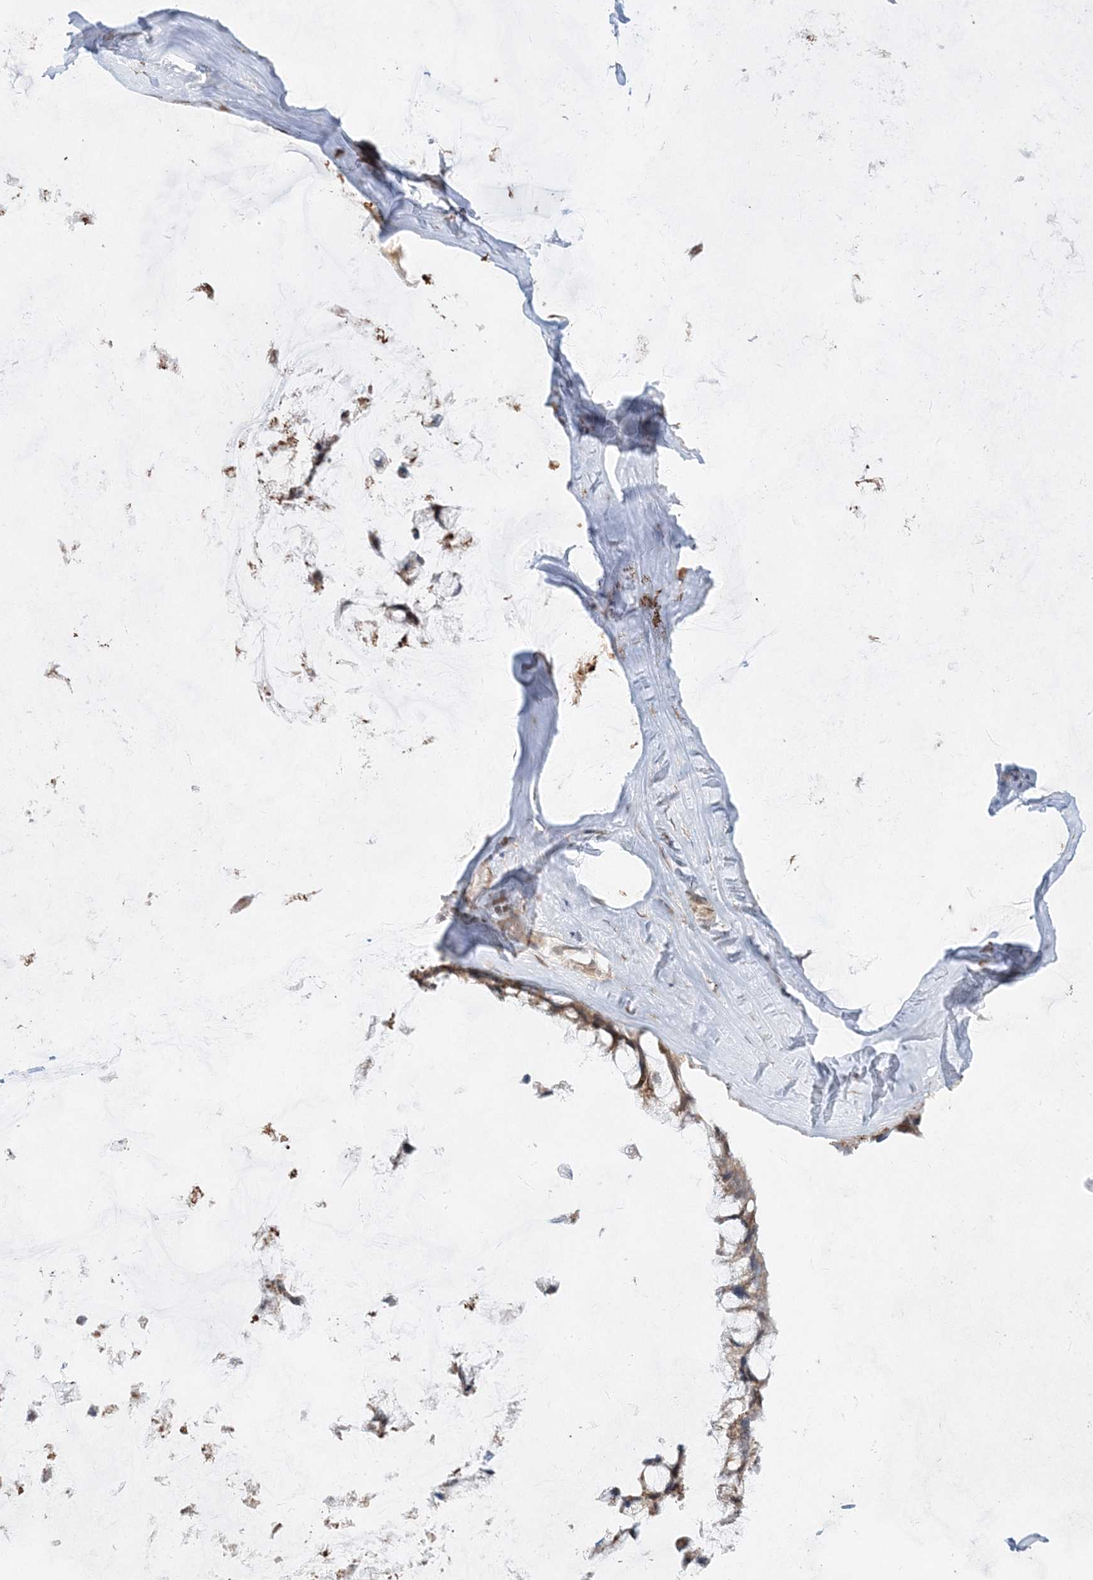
{"staining": {"intensity": "weak", "quantity": ">75%", "location": "cytoplasmic/membranous"}, "tissue": "ovarian cancer", "cell_type": "Tumor cells", "image_type": "cancer", "snomed": [{"axis": "morphology", "description": "Cystadenocarcinoma, mucinous, NOS"}, {"axis": "topography", "description": "Ovary"}], "caption": "Immunohistochemical staining of mucinous cystadenocarcinoma (ovarian) displays low levels of weak cytoplasmic/membranous expression in about >75% of tumor cells.", "gene": "RAB11FIP2", "patient": {"sex": "female", "age": 39}}